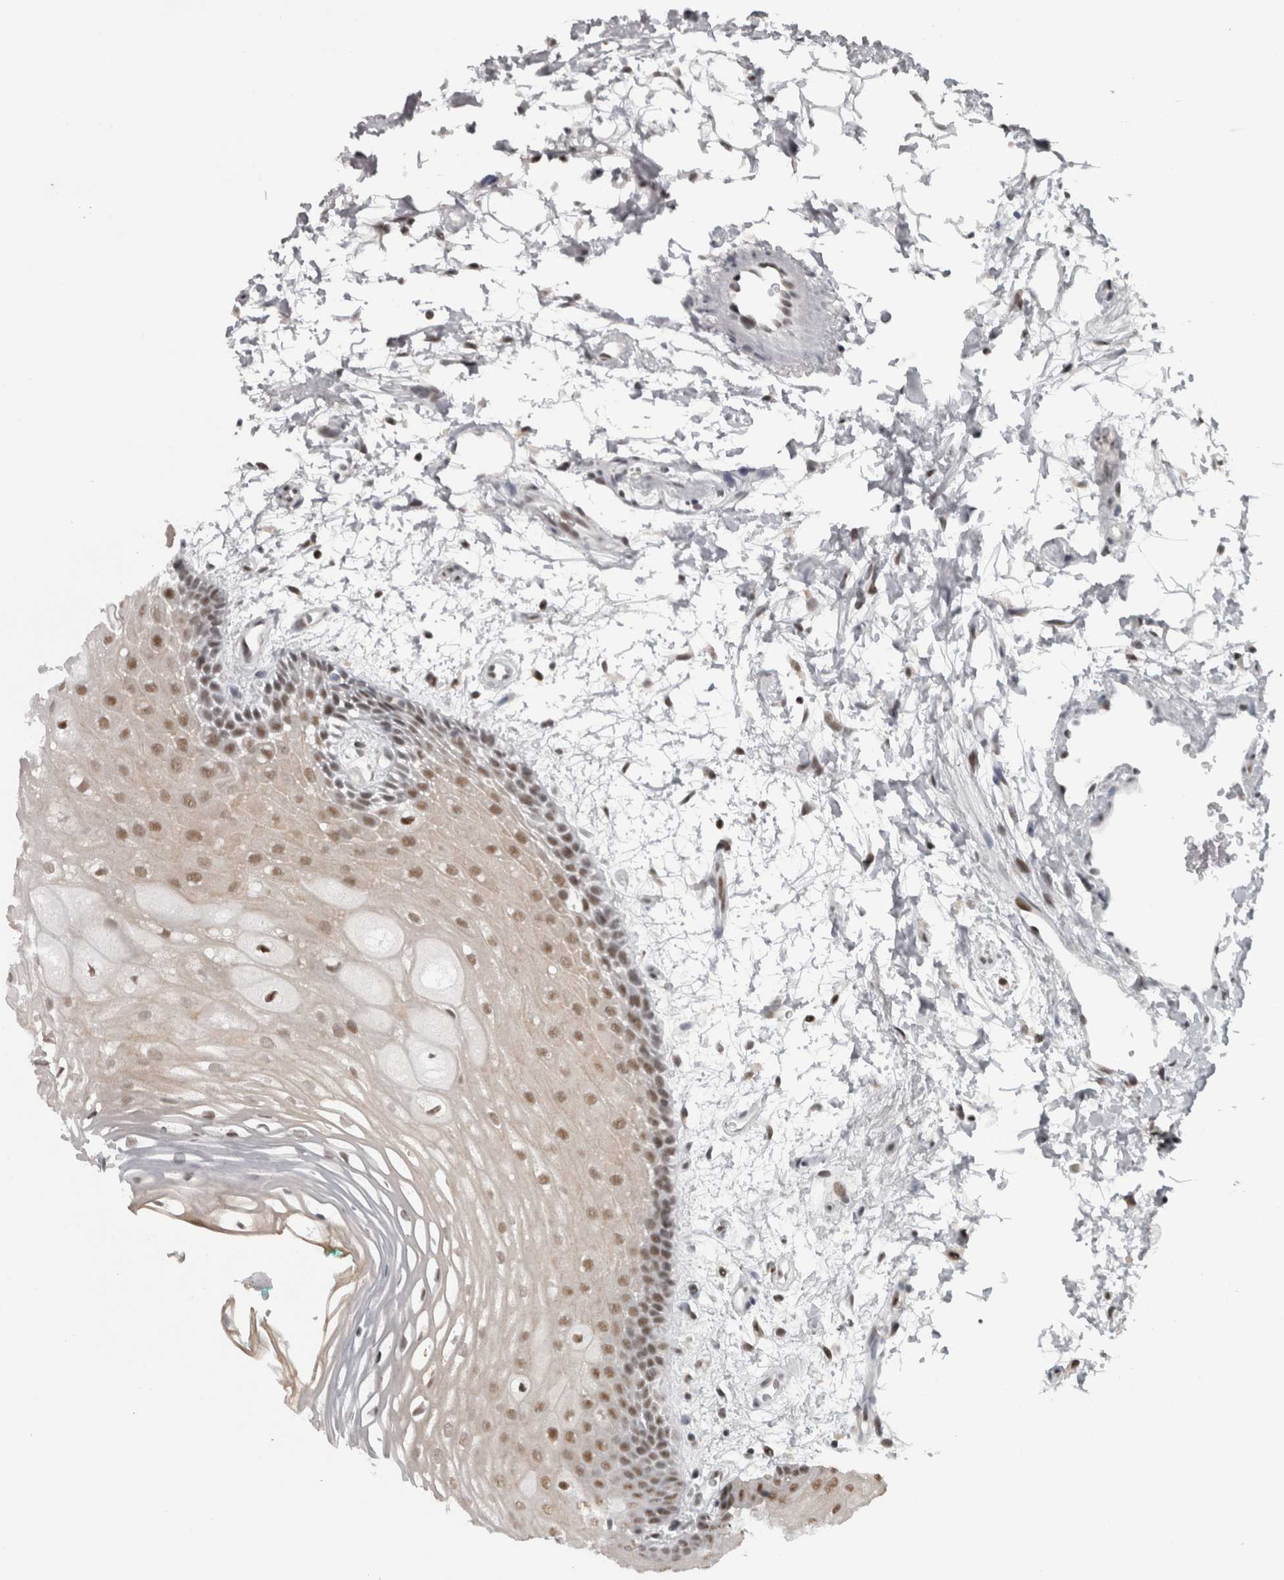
{"staining": {"intensity": "moderate", "quantity": "25%-75%", "location": "nuclear"}, "tissue": "oral mucosa", "cell_type": "Squamous epithelial cells", "image_type": "normal", "snomed": [{"axis": "morphology", "description": "Normal tissue, NOS"}, {"axis": "topography", "description": "Skeletal muscle"}, {"axis": "topography", "description": "Oral tissue"}, {"axis": "topography", "description": "Peripheral nerve tissue"}], "caption": "Protein expression analysis of normal oral mucosa shows moderate nuclear expression in about 25%-75% of squamous epithelial cells.", "gene": "MICU3", "patient": {"sex": "female", "age": 84}}